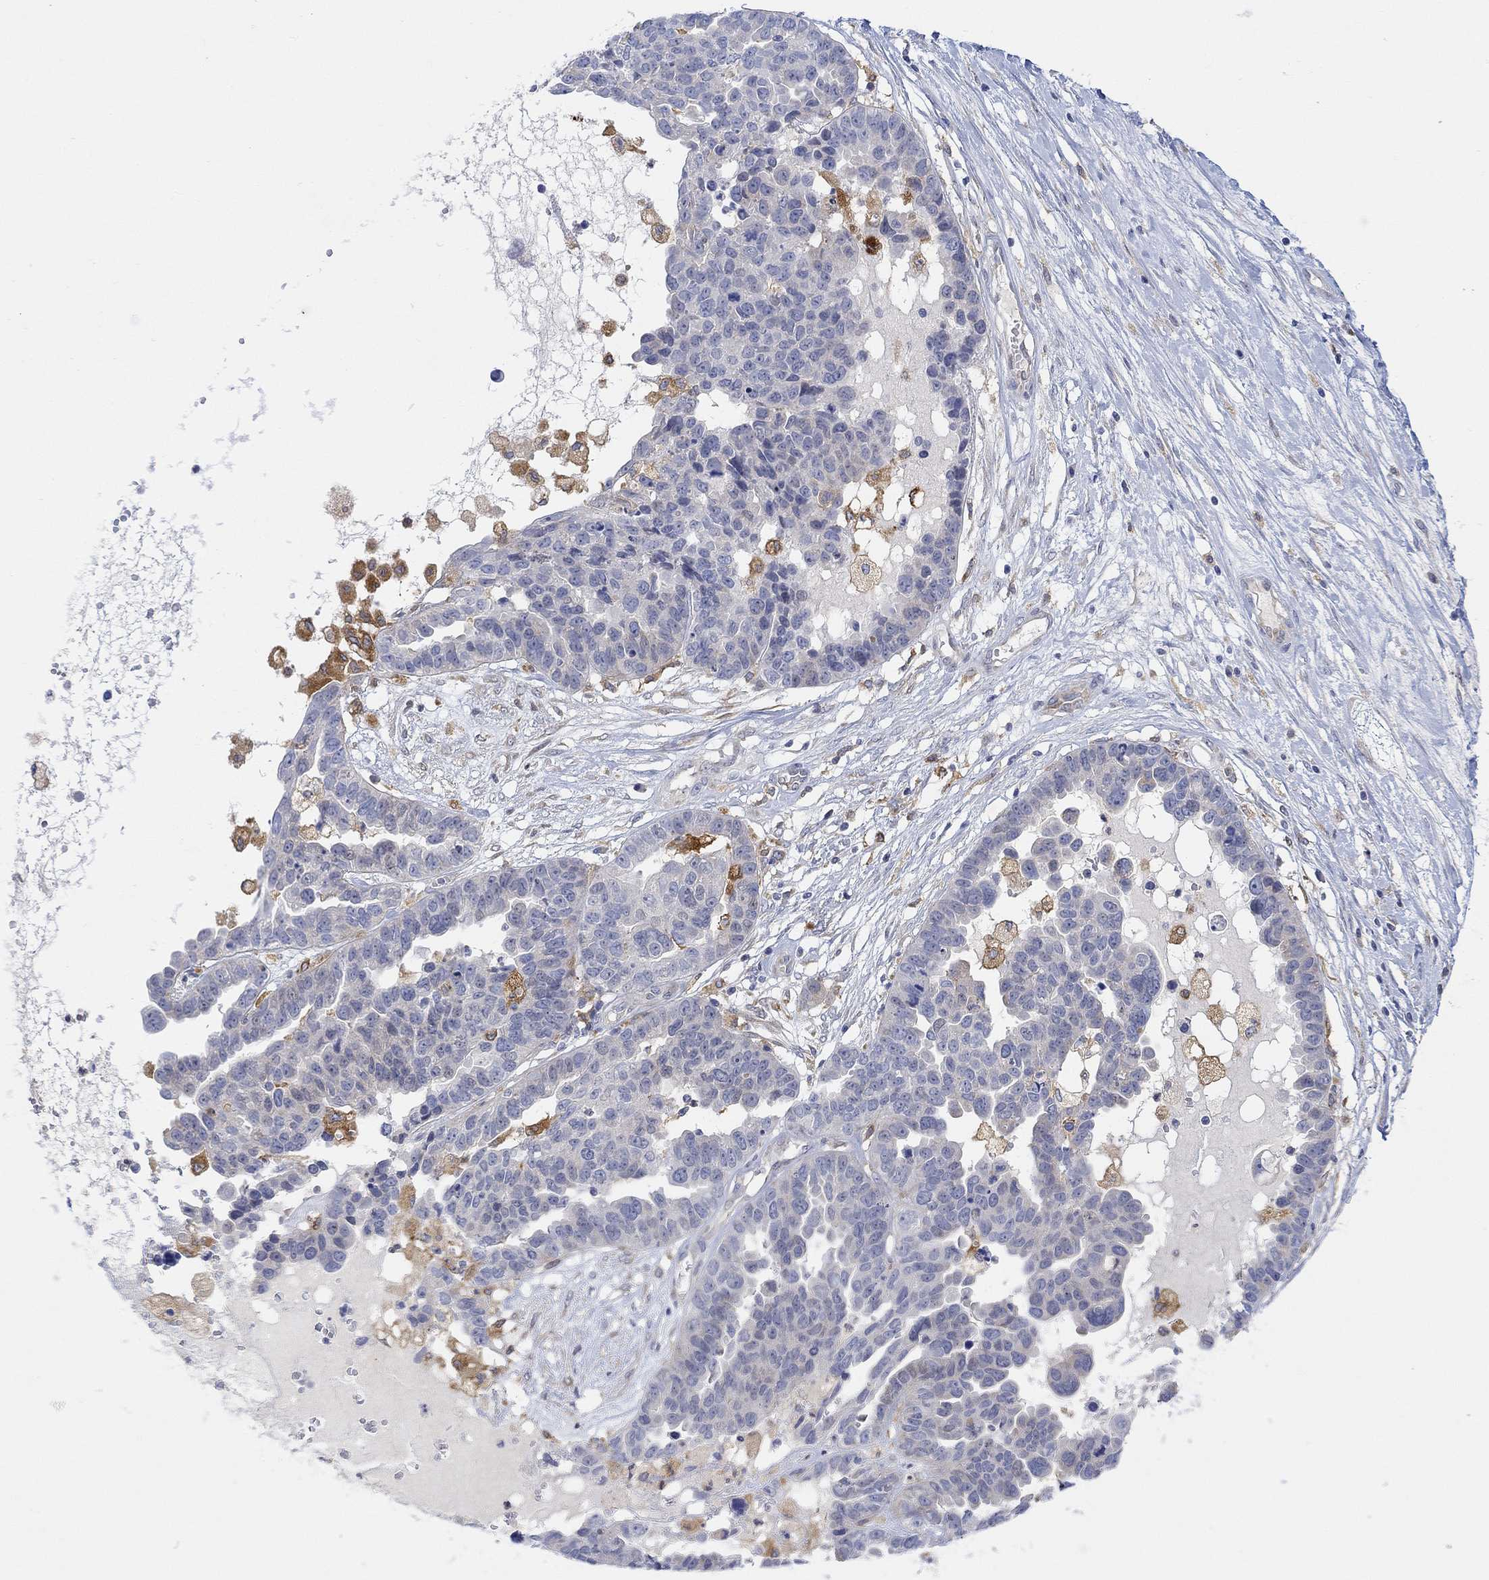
{"staining": {"intensity": "negative", "quantity": "none", "location": "none"}, "tissue": "ovarian cancer", "cell_type": "Tumor cells", "image_type": "cancer", "snomed": [{"axis": "morphology", "description": "Cystadenocarcinoma, serous, NOS"}, {"axis": "topography", "description": "Ovary"}], "caption": "DAB immunohistochemical staining of human ovarian serous cystadenocarcinoma shows no significant expression in tumor cells.", "gene": "ACSL1", "patient": {"sex": "female", "age": 87}}